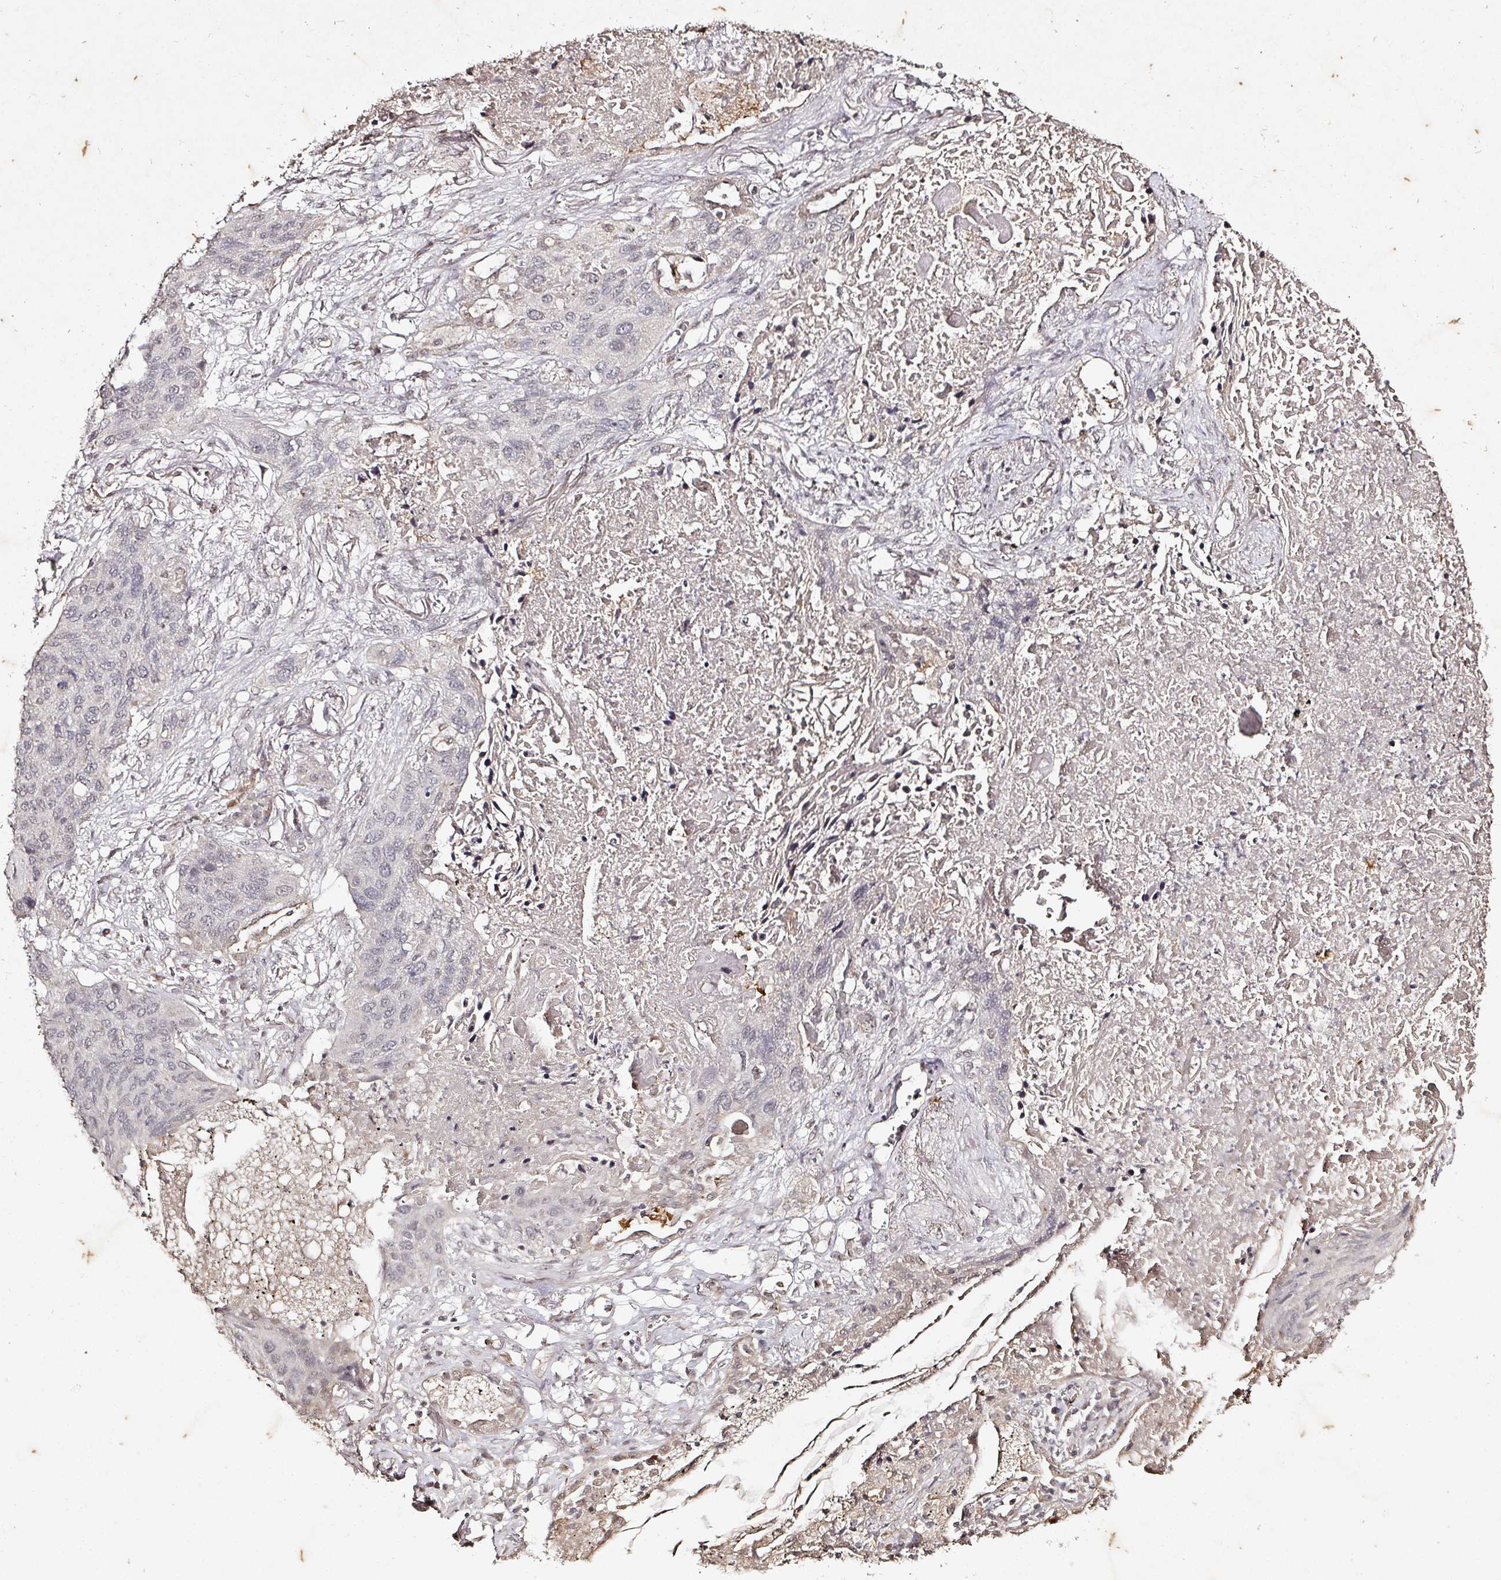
{"staining": {"intensity": "negative", "quantity": "none", "location": "none"}, "tissue": "lung cancer", "cell_type": "Tumor cells", "image_type": "cancer", "snomed": [{"axis": "morphology", "description": "Squamous cell carcinoma, NOS"}, {"axis": "topography", "description": "Lung"}], "caption": "Lung cancer (squamous cell carcinoma) was stained to show a protein in brown. There is no significant staining in tumor cells.", "gene": "CAPN5", "patient": {"sex": "female", "age": 63}}